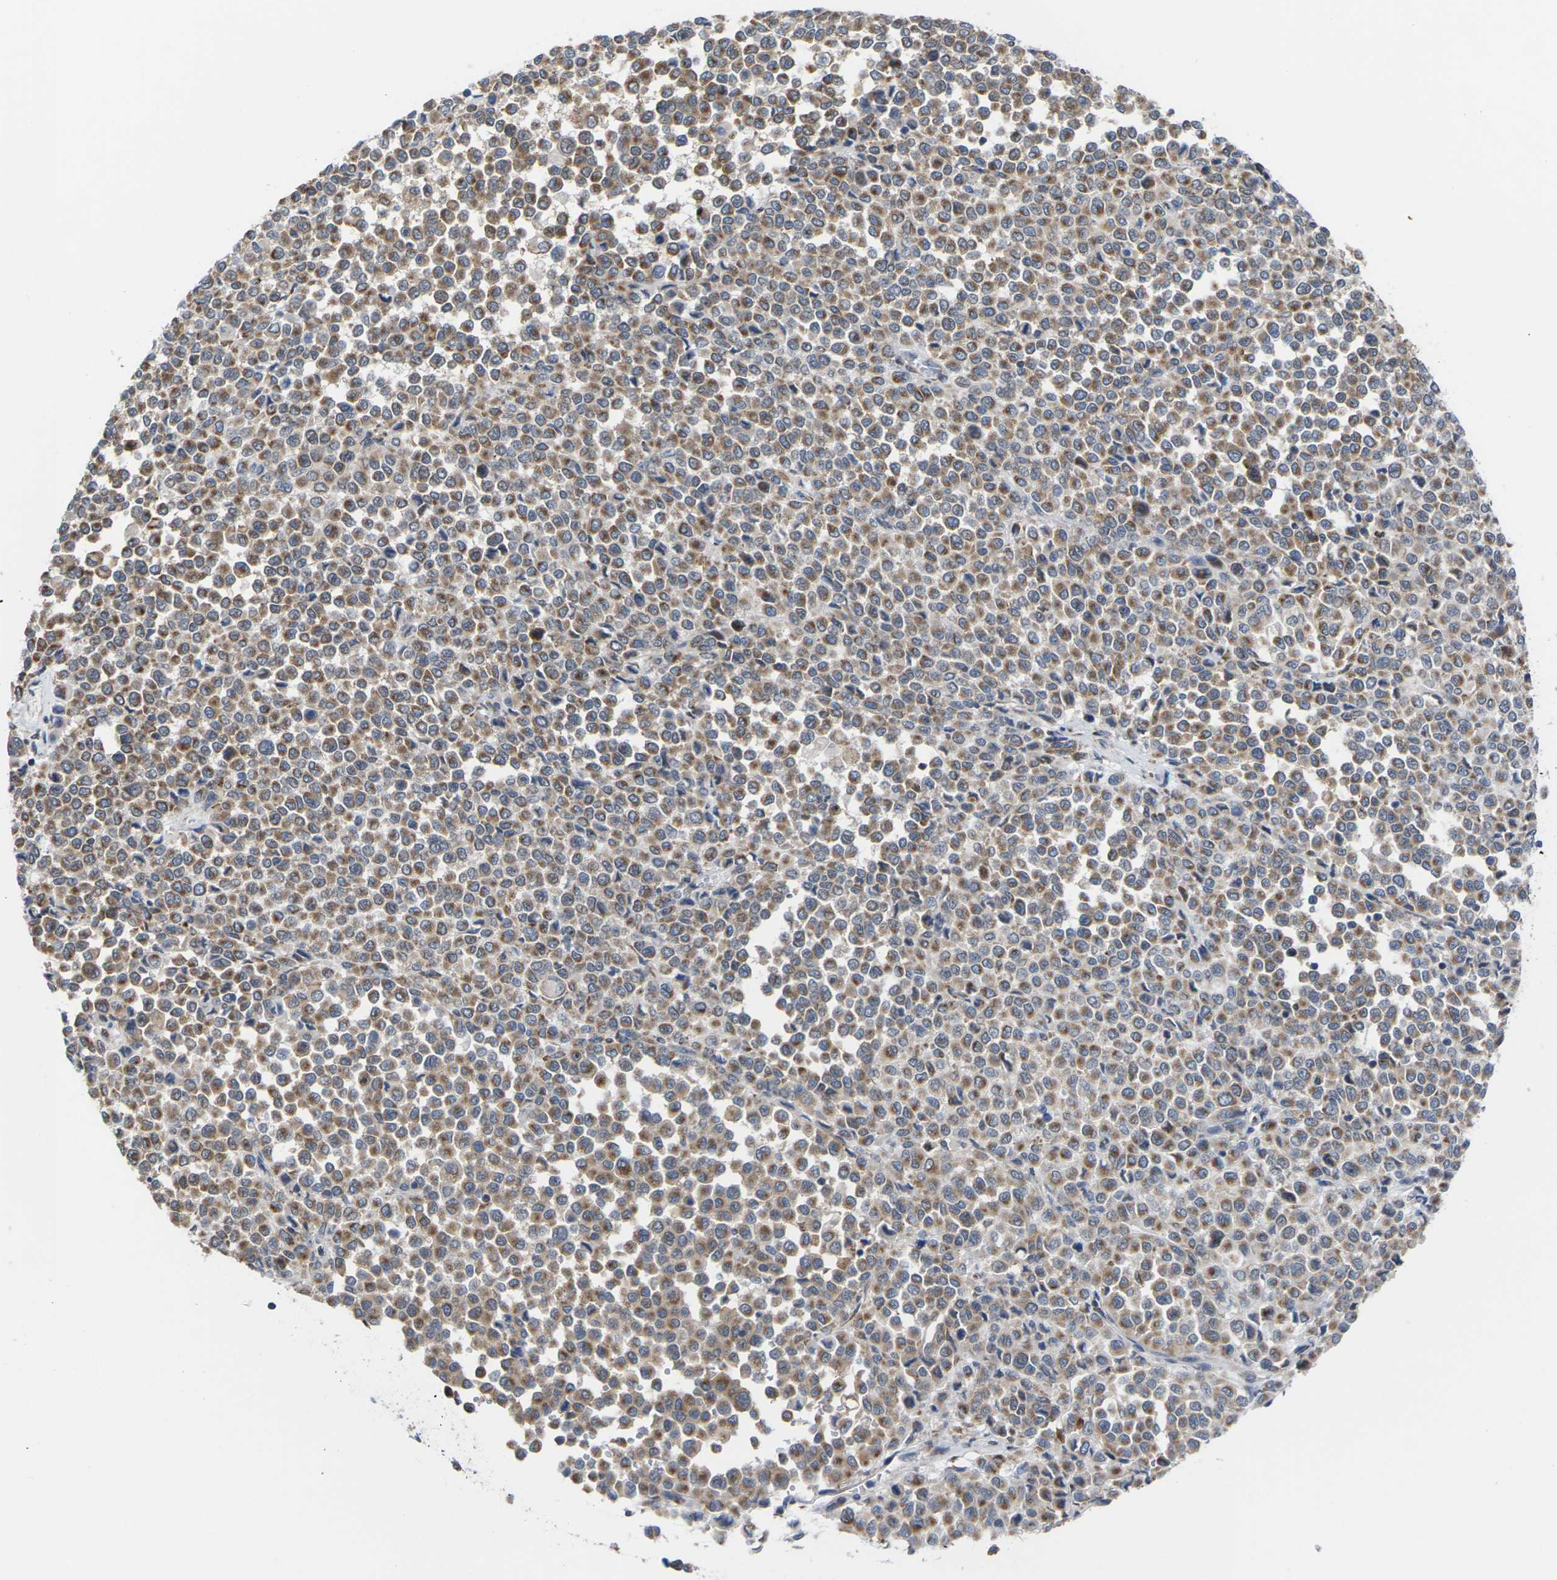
{"staining": {"intensity": "moderate", "quantity": ">75%", "location": "cytoplasmic/membranous"}, "tissue": "melanoma", "cell_type": "Tumor cells", "image_type": "cancer", "snomed": [{"axis": "morphology", "description": "Malignant melanoma, Metastatic site"}, {"axis": "topography", "description": "Pancreas"}], "caption": "There is medium levels of moderate cytoplasmic/membranous staining in tumor cells of malignant melanoma (metastatic site), as demonstrated by immunohistochemical staining (brown color).", "gene": "PDZK1IP1", "patient": {"sex": "female", "age": 30}}